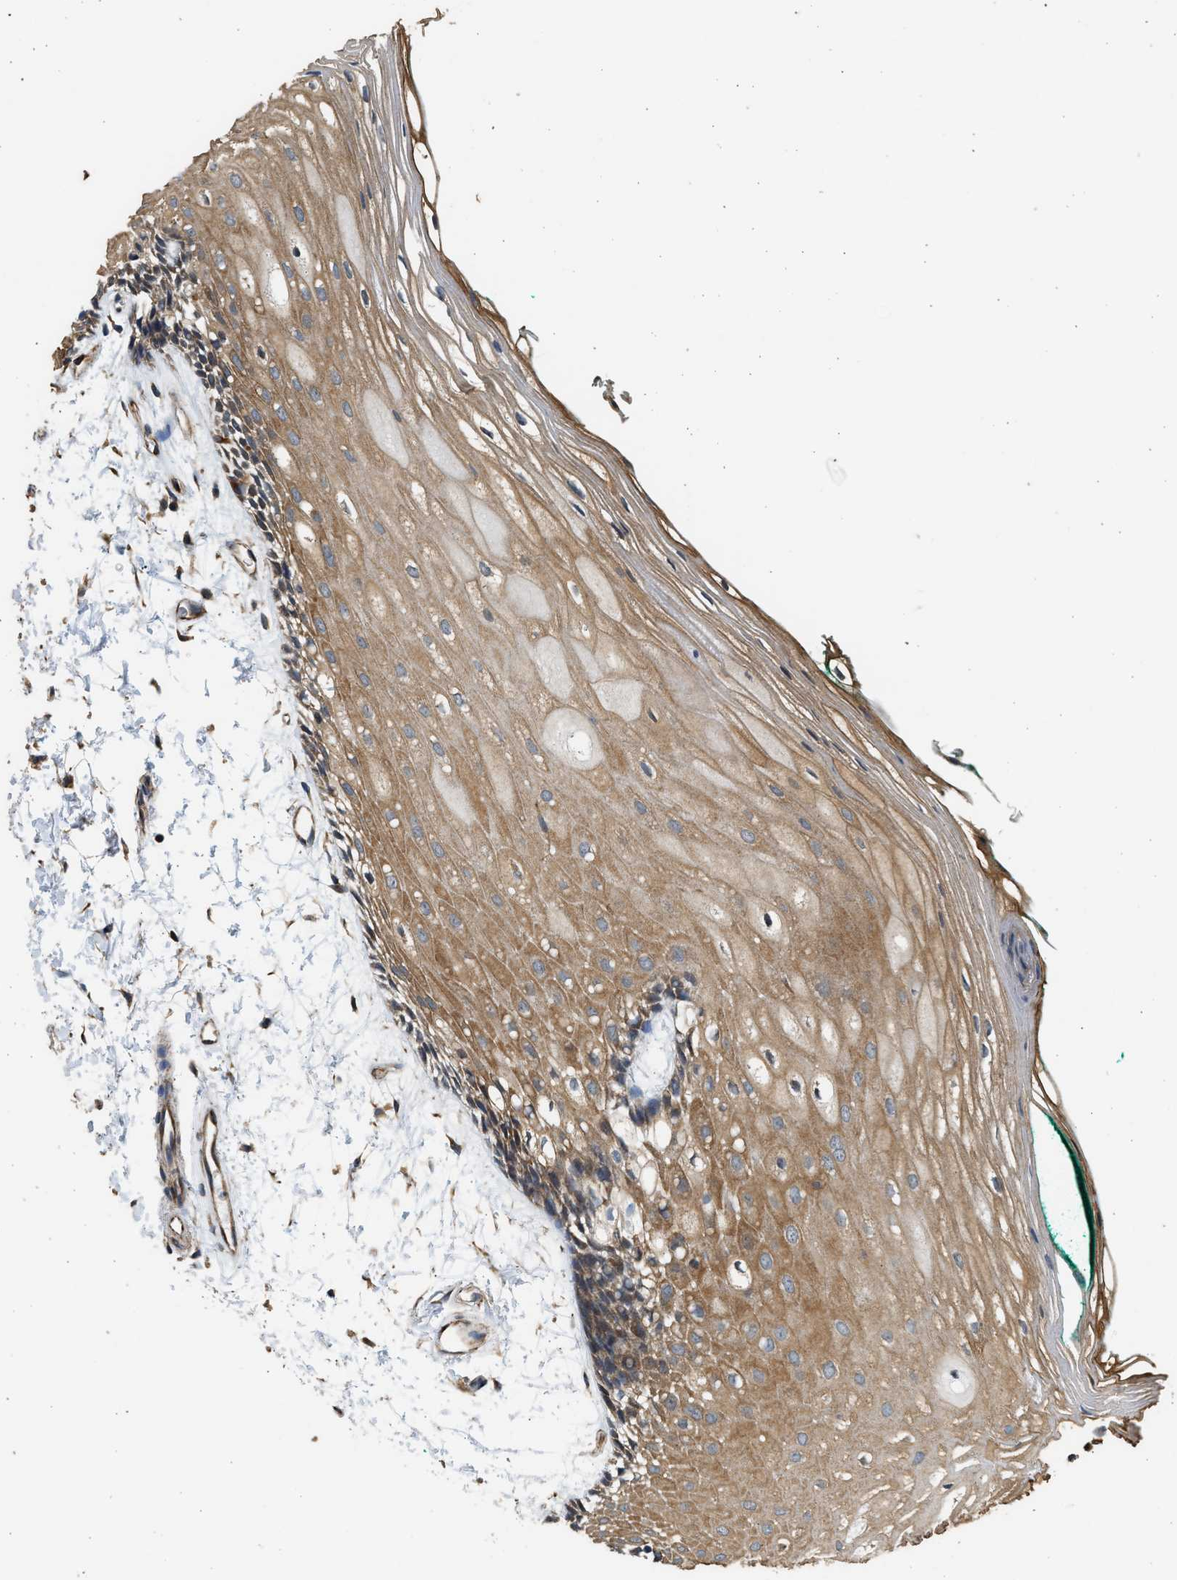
{"staining": {"intensity": "moderate", "quantity": ">75%", "location": "cytoplasmic/membranous"}, "tissue": "oral mucosa", "cell_type": "Squamous epithelial cells", "image_type": "normal", "snomed": [{"axis": "morphology", "description": "Normal tissue, NOS"}, {"axis": "topography", "description": "Skeletal muscle"}, {"axis": "topography", "description": "Oral tissue"}, {"axis": "topography", "description": "Peripheral nerve tissue"}], "caption": "The immunohistochemical stain highlights moderate cytoplasmic/membranous positivity in squamous epithelial cells of normal oral mucosa. Nuclei are stained in blue.", "gene": "PCLO", "patient": {"sex": "female", "age": 84}}